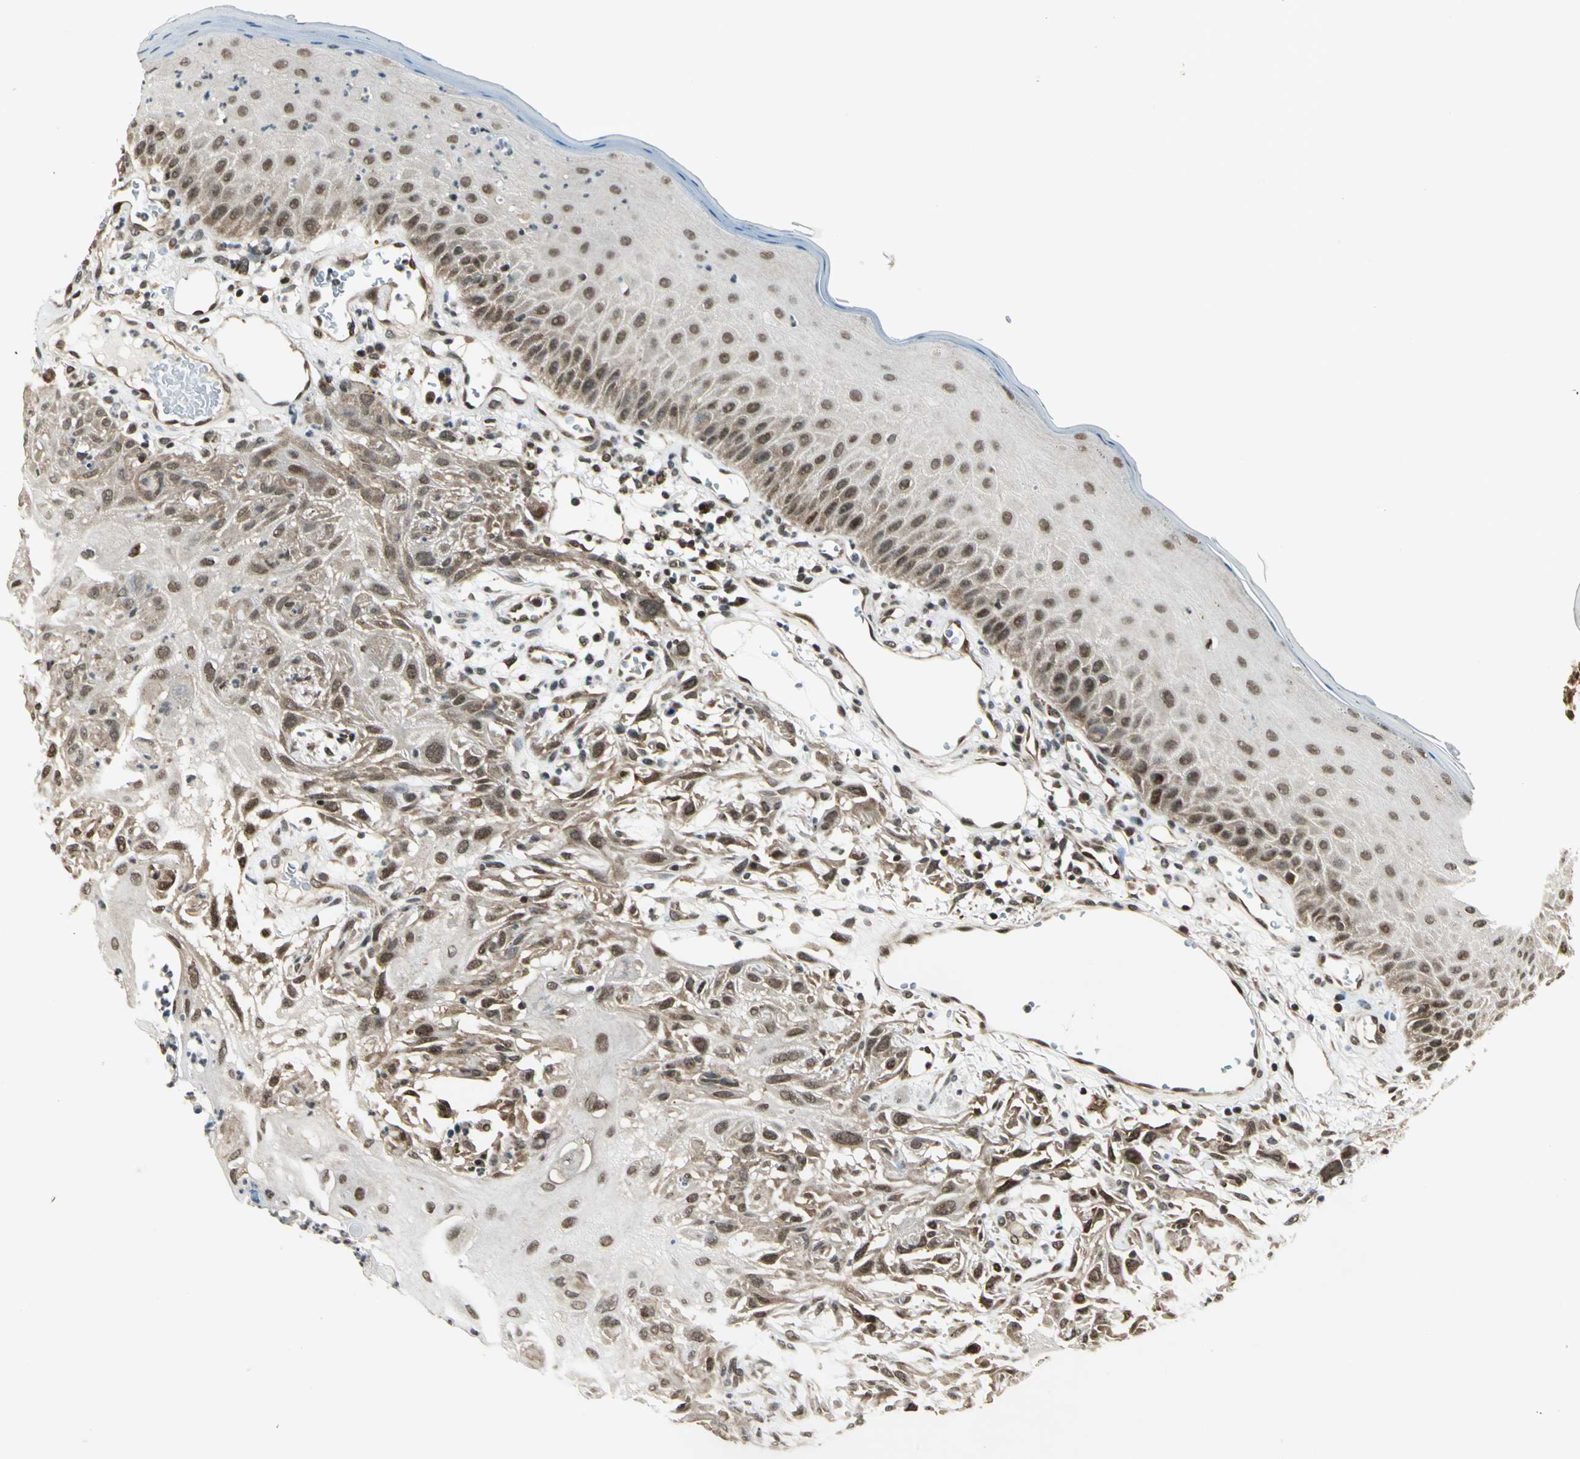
{"staining": {"intensity": "moderate", "quantity": ">75%", "location": "cytoplasmic/membranous,nuclear"}, "tissue": "skin cancer", "cell_type": "Tumor cells", "image_type": "cancer", "snomed": [{"axis": "morphology", "description": "Squamous cell carcinoma, NOS"}, {"axis": "topography", "description": "Skin"}], "caption": "There is medium levels of moderate cytoplasmic/membranous and nuclear staining in tumor cells of skin cancer (squamous cell carcinoma), as demonstrated by immunohistochemical staining (brown color).", "gene": "PSMC3", "patient": {"sex": "female", "age": 59}}